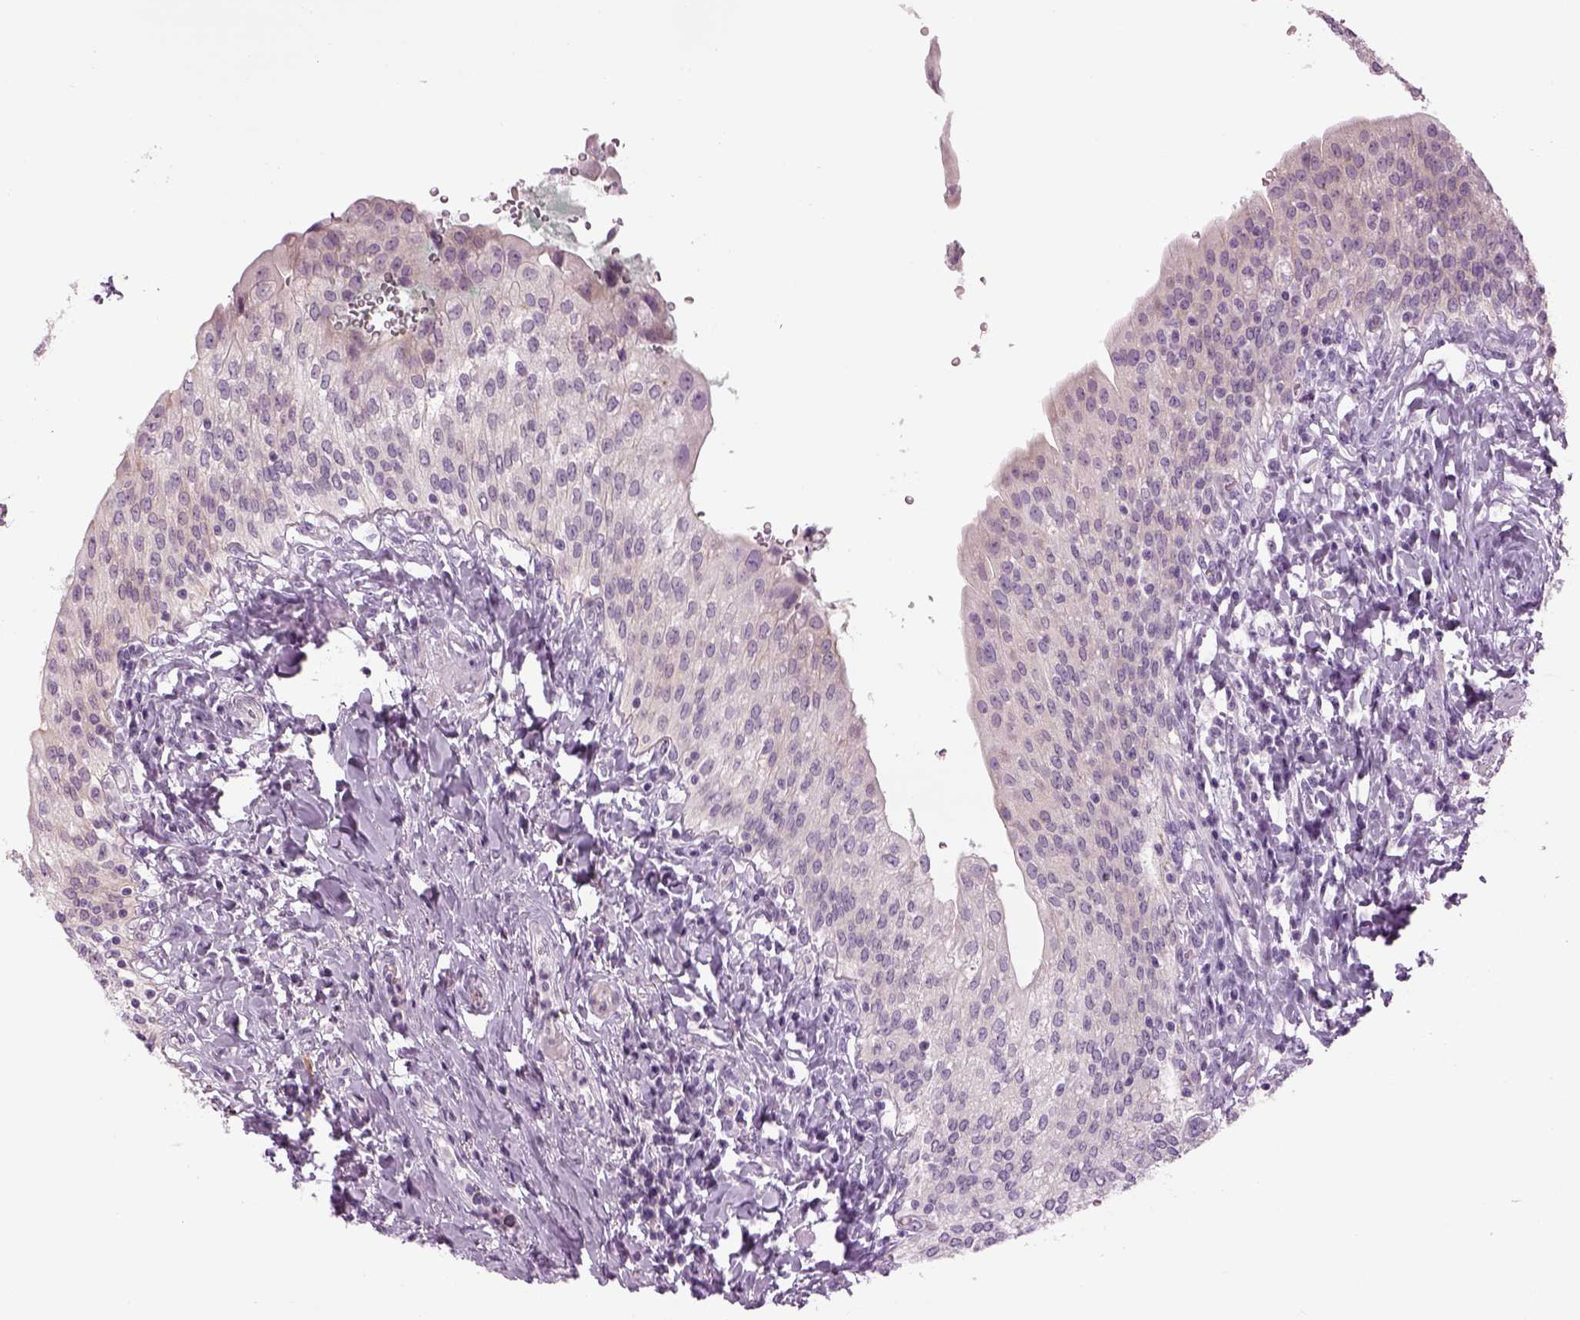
{"staining": {"intensity": "weak", "quantity": ">75%", "location": "cytoplasmic/membranous"}, "tissue": "urinary bladder", "cell_type": "Urothelial cells", "image_type": "normal", "snomed": [{"axis": "morphology", "description": "Normal tissue, NOS"}, {"axis": "morphology", "description": "Inflammation, NOS"}, {"axis": "topography", "description": "Urinary bladder"}], "caption": "This histopathology image reveals immunohistochemistry (IHC) staining of benign urinary bladder, with low weak cytoplasmic/membranous positivity in about >75% of urothelial cells.", "gene": "LRRIQ3", "patient": {"sex": "male", "age": 64}}